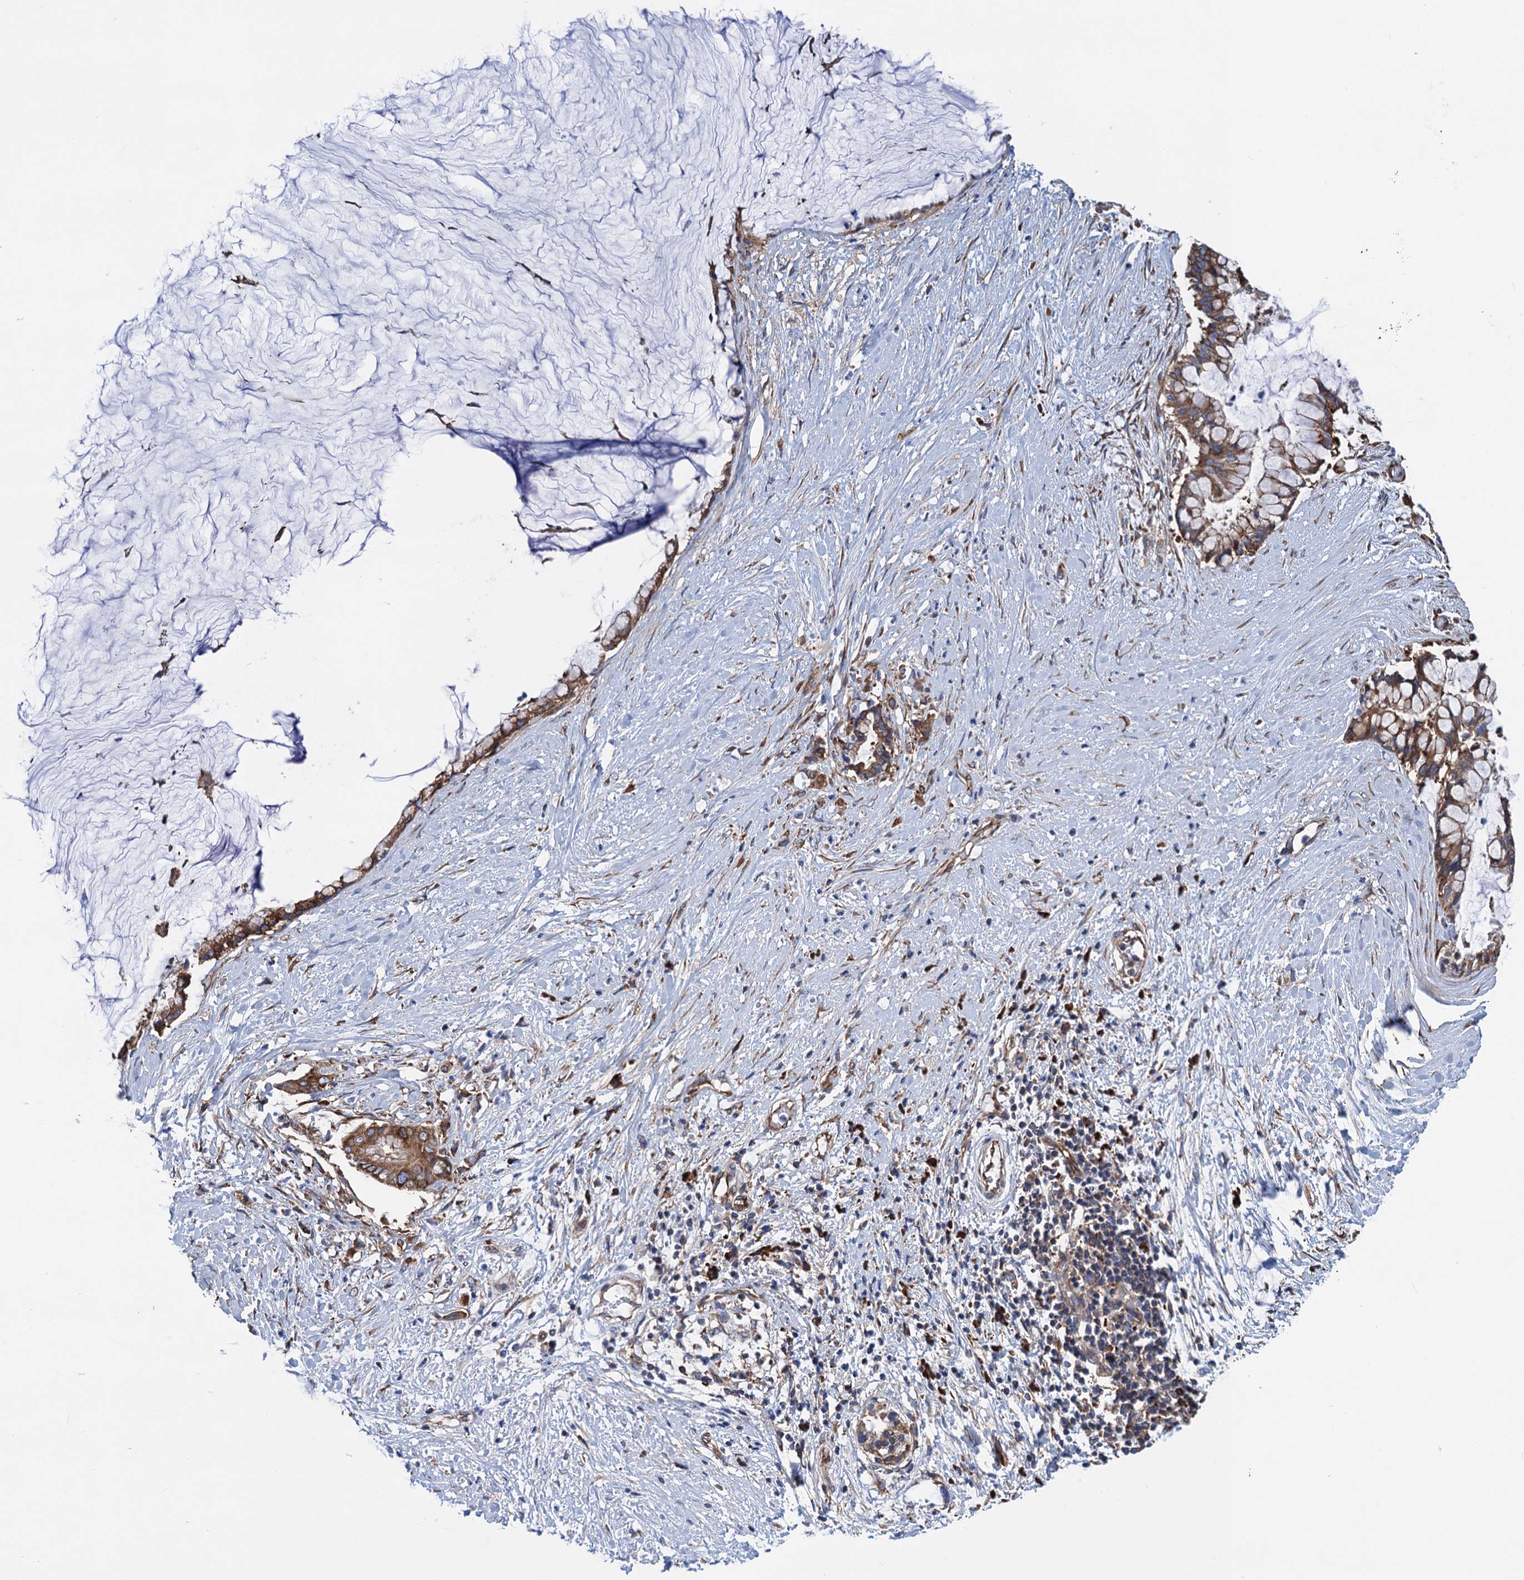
{"staining": {"intensity": "strong", "quantity": ">75%", "location": "cytoplasmic/membranous"}, "tissue": "pancreatic cancer", "cell_type": "Tumor cells", "image_type": "cancer", "snomed": [{"axis": "morphology", "description": "Adenocarcinoma, NOS"}, {"axis": "topography", "description": "Pancreas"}], "caption": "DAB immunohistochemical staining of human pancreatic cancer (adenocarcinoma) demonstrates strong cytoplasmic/membranous protein staining in about >75% of tumor cells.", "gene": "SLC12A7", "patient": {"sex": "male", "age": 41}}